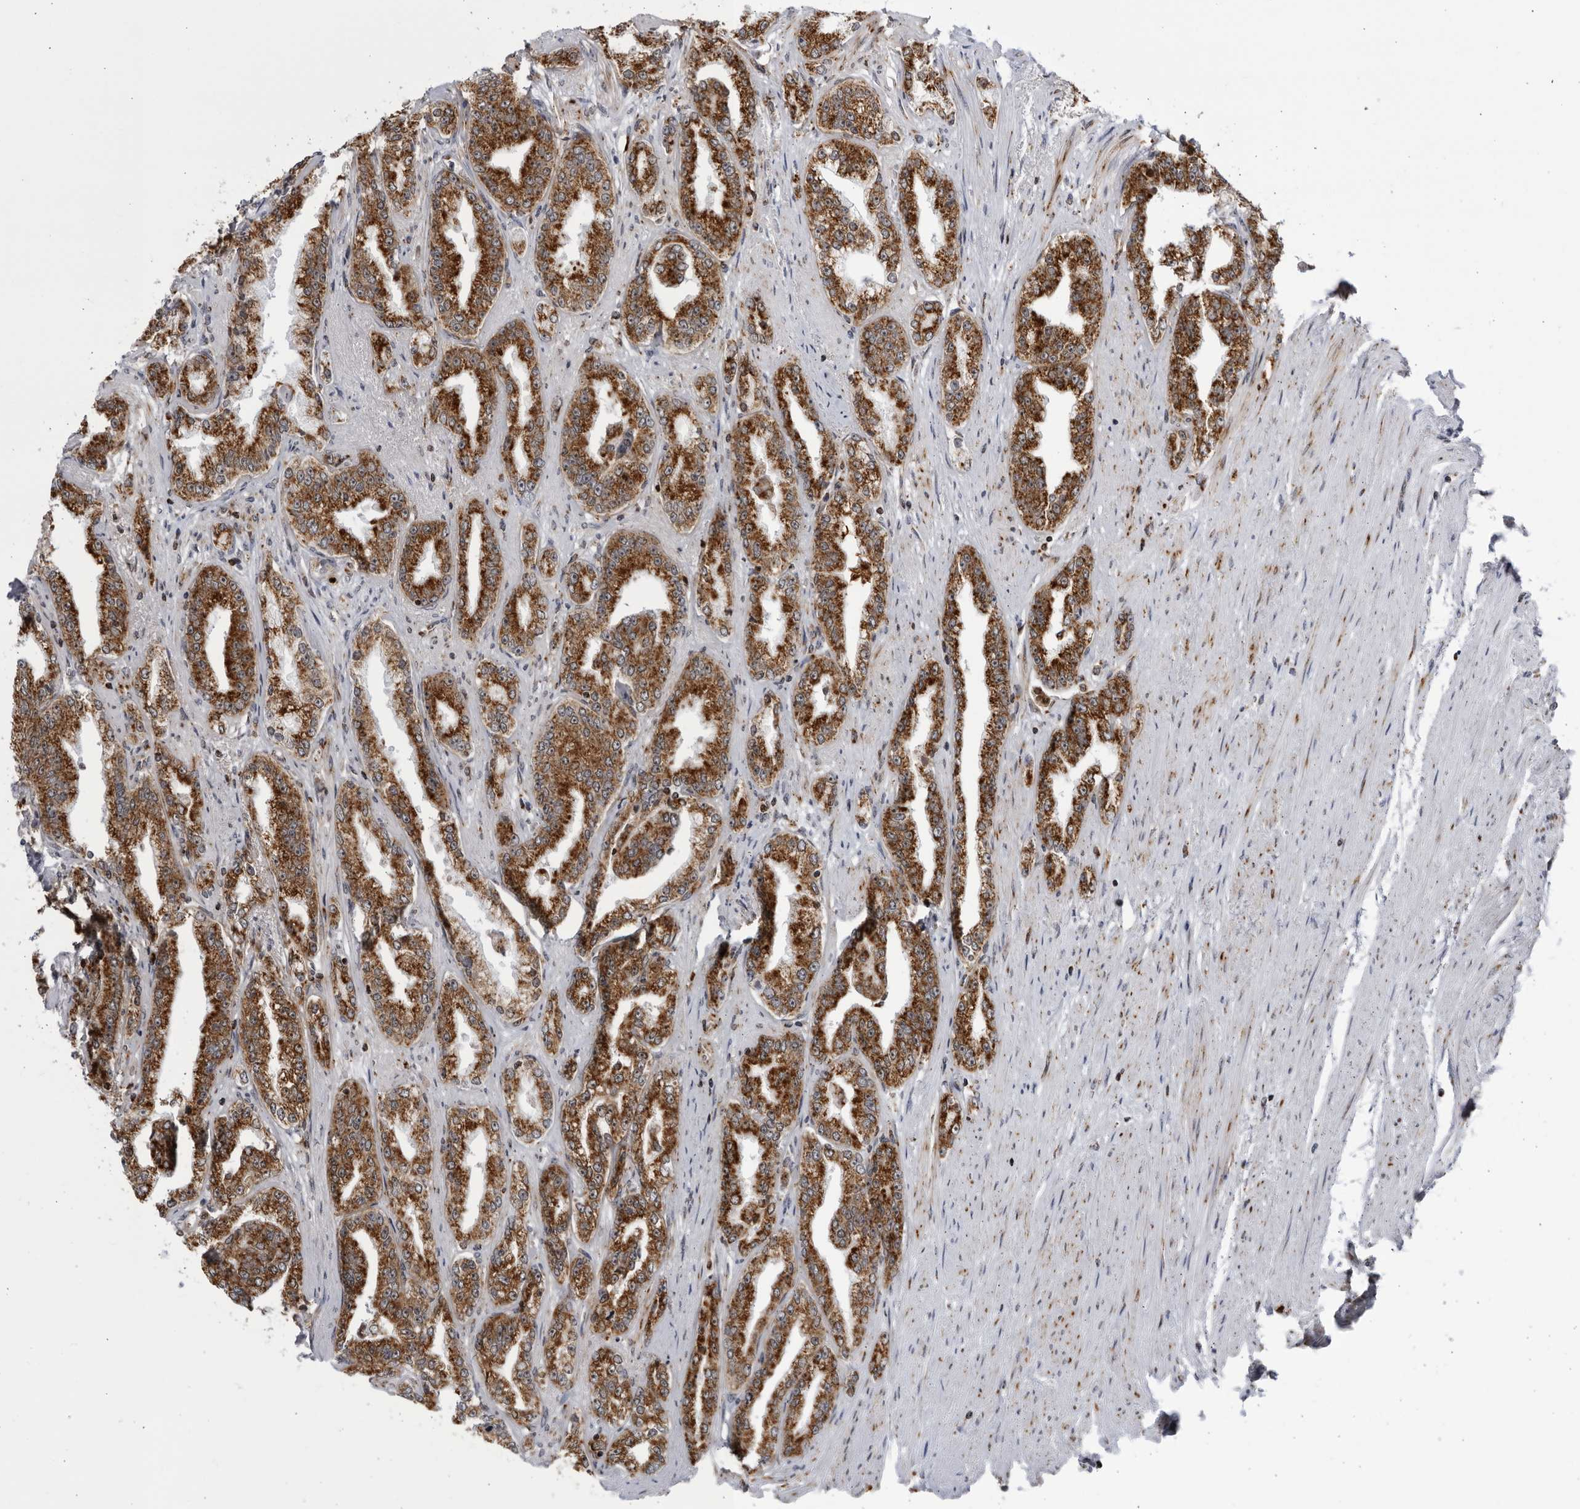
{"staining": {"intensity": "strong", "quantity": ">75%", "location": "cytoplasmic/membranous"}, "tissue": "prostate cancer", "cell_type": "Tumor cells", "image_type": "cancer", "snomed": [{"axis": "morphology", "description": "Adenocarcinoma, High grade"}, {"axis": "topography", "description": "Prostate"}], "caption": "A photomicrograph of adenocarcinoma (high-grade) (prostate) stained for a protein shows strong cytoplasmic/membranous brown staining in tumor cells. The staining was performed using DAB (3,3'-diaminobenzidine), with brown indicating positive protein expression. Nuclei are stained blue with hematoxylin.", "gene": "RBM34", "patient": {"sex": "male", "age": 71}}